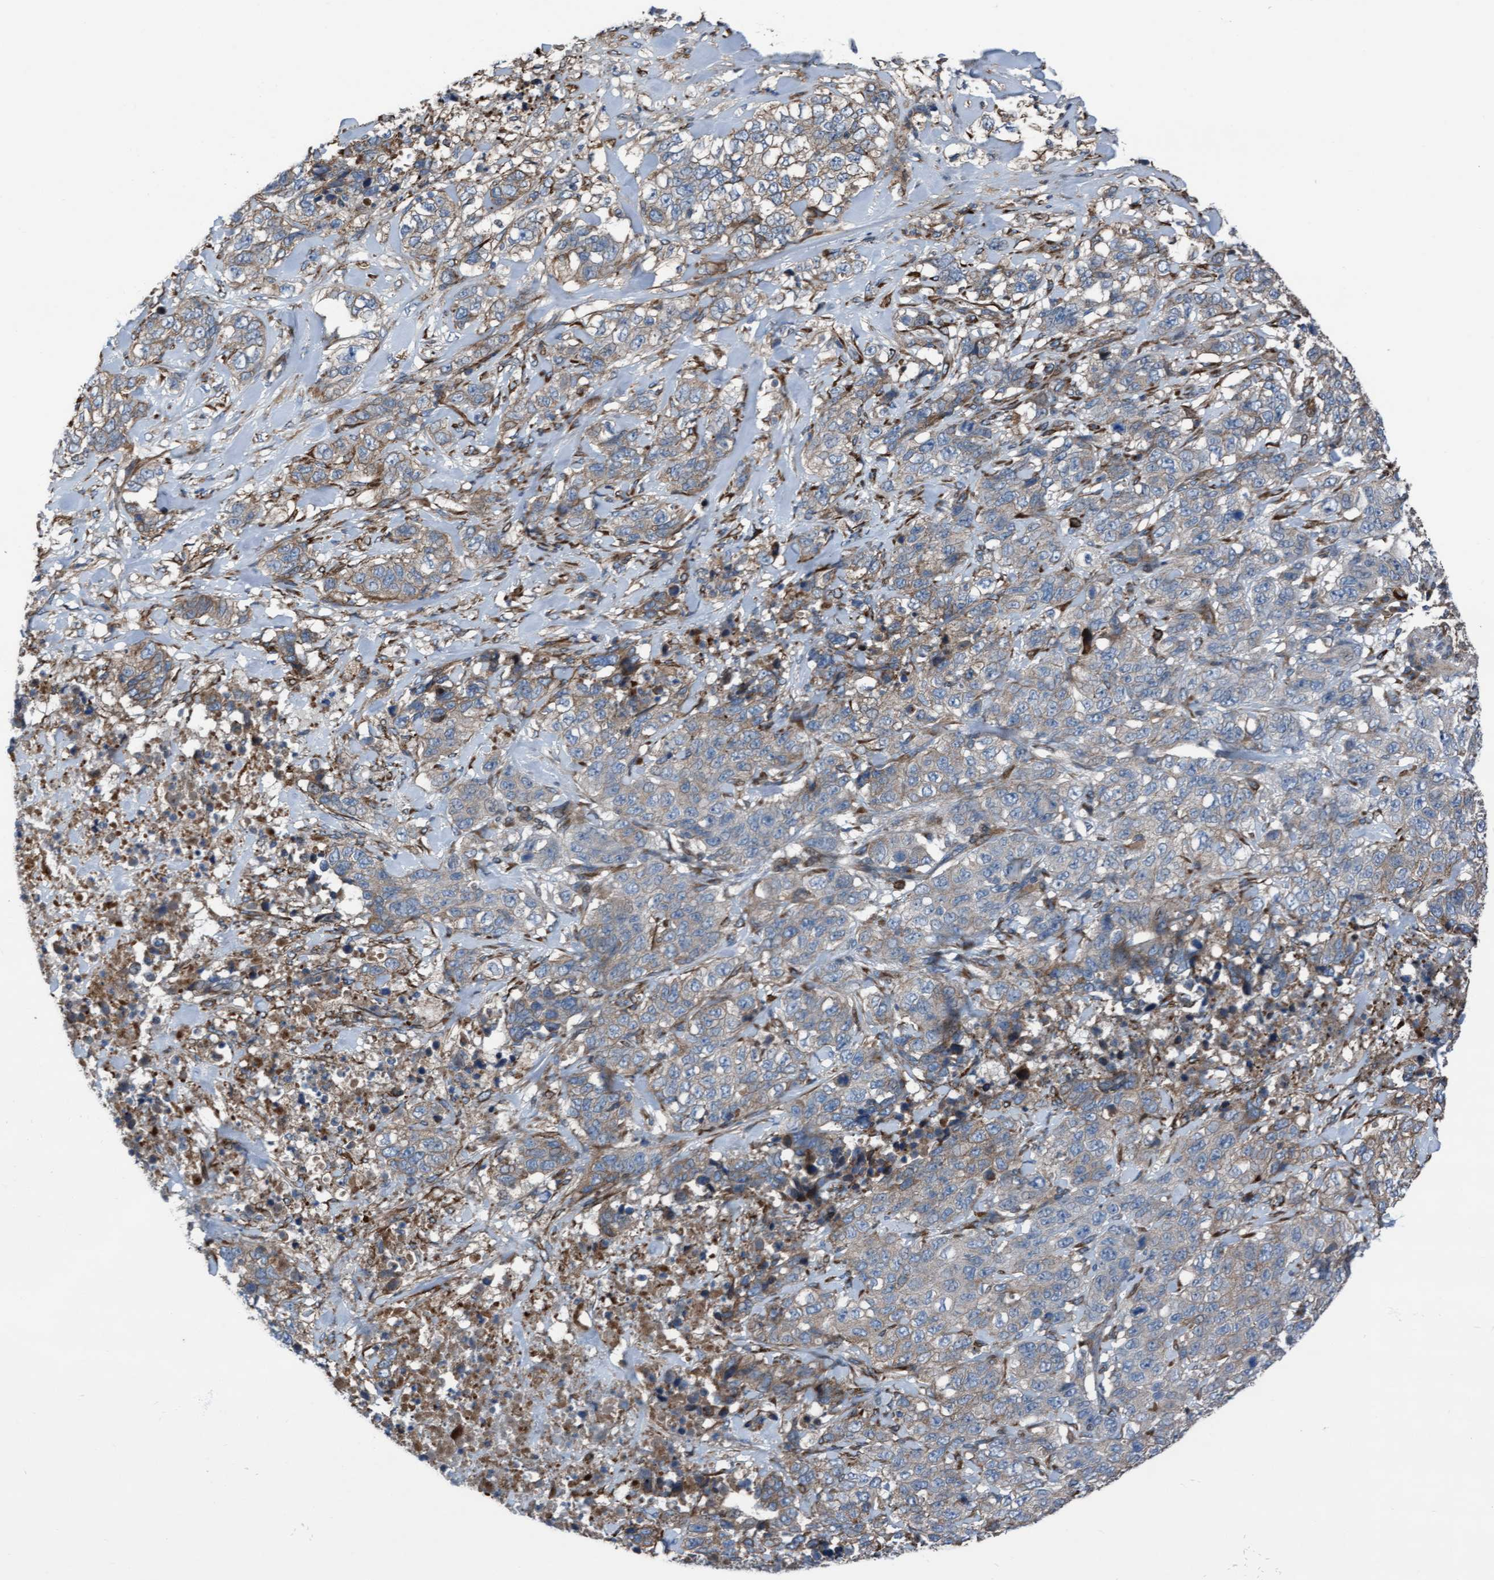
{"staining": {"intensity": "weak", "quantity": "<25%", "location": "cytoplasmic/membranous"}, "tissue": "stomach cancer", "cell_type": "Tumor cells", "image_type": "cancer", "snomed": [{"axis": "morphology", "description": "Adenocarcinoma, NOS"}, {"axis": "topography", "description": "Stomach"}], "caption": "The immunohistochemistry photomicrograph has no significant expression in tumor cells of stomach cancer (adenocarcinoma) tissue. (DAB IHC visualized using brightfield microscopy, high magnification).", "gene": "KLHL26", "patient": {"sex": "male", "age": 48}}